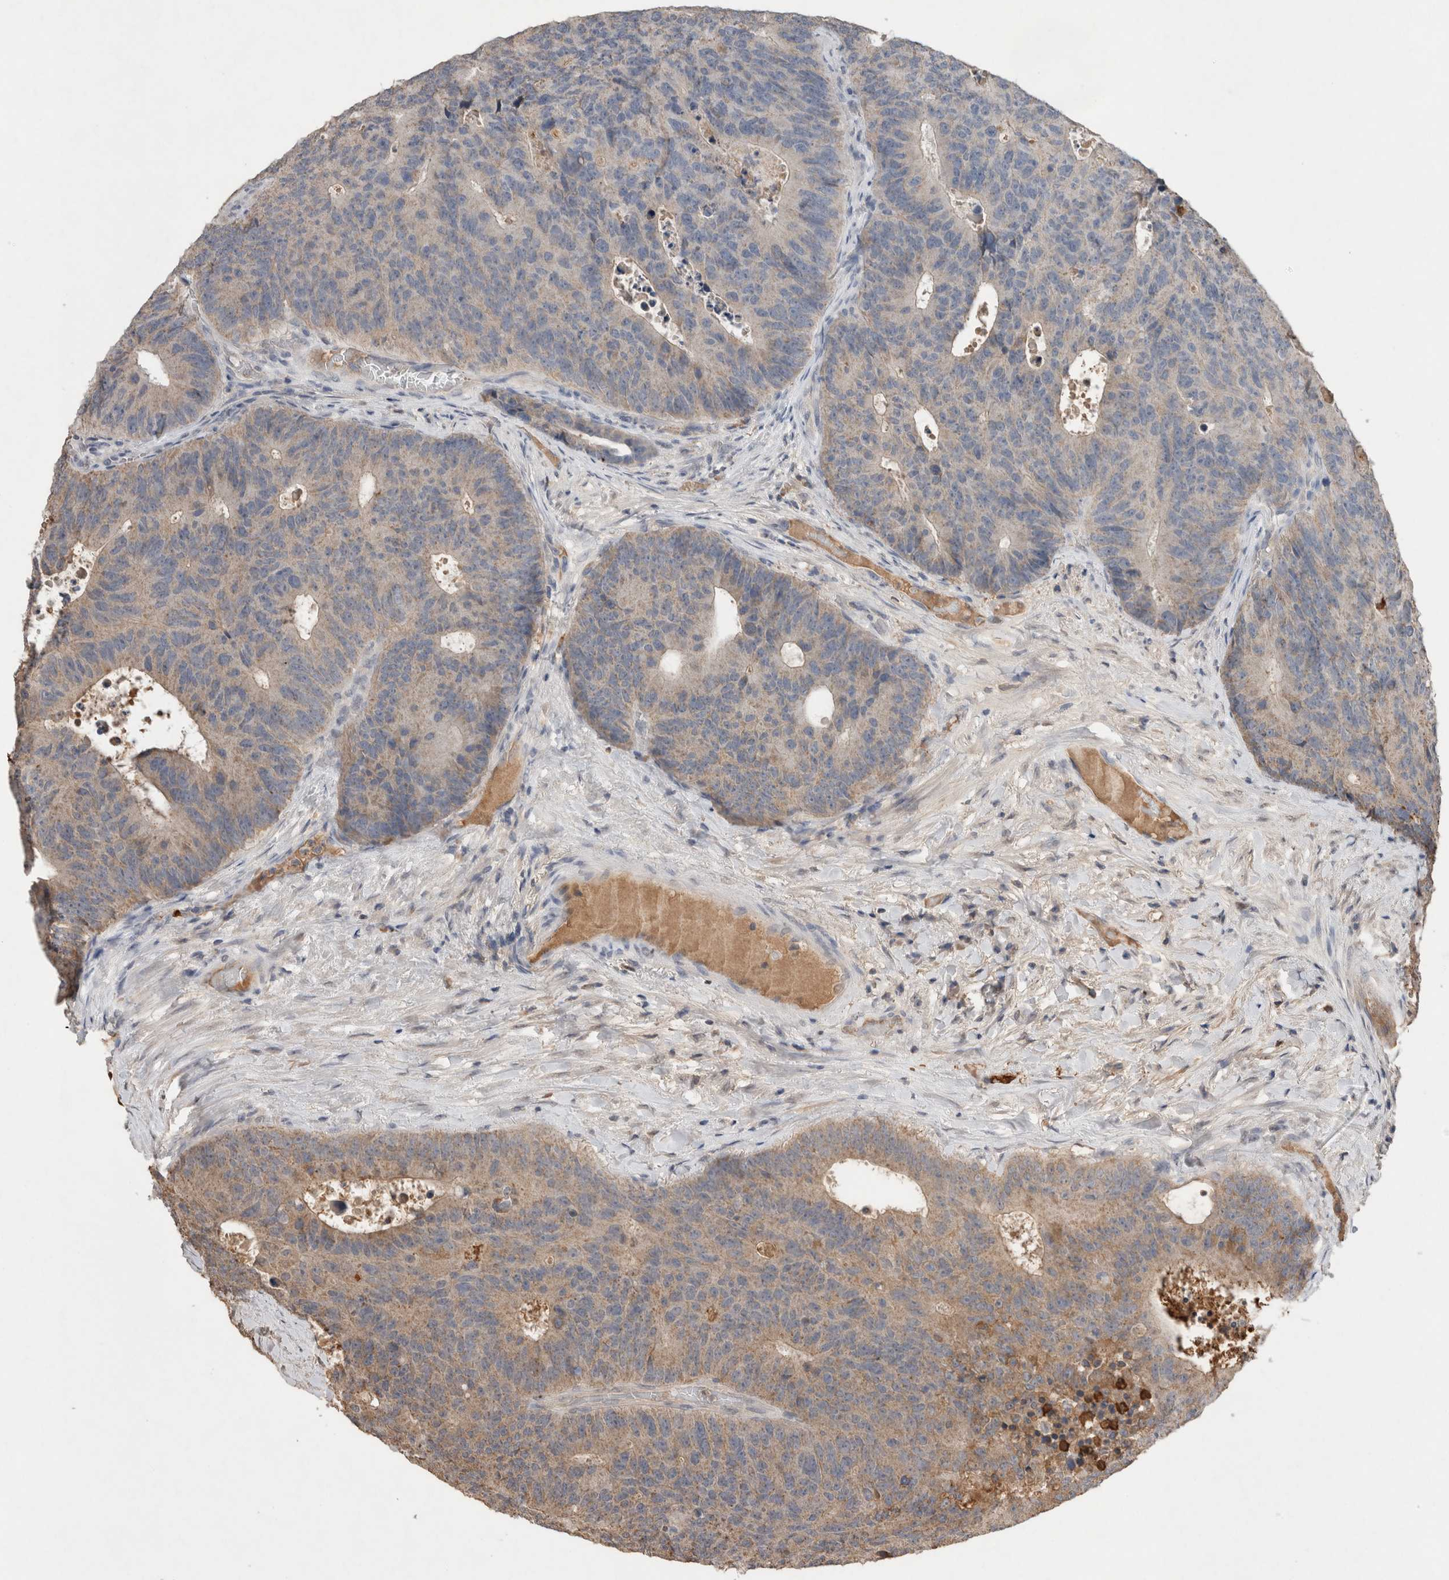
{"staining": {"intensity": "weak", "quantity": "25%-75%", "location": "cytoplasmic/membranous"}, "tissue": "colorectal cancer", "cell_type": "Tumor cells", "image_type": "cancer", "snomed": [{"axis": "morphology", "description": "Adenocarcinoma, NOS"}, {"axis": "topography", "description": "Colon"}], "caption": "Protein positivity by IHC demonstrates weak cytoplasmic/membranous positivity in about 25%-75% of tumor cells in colorectal cancer (adenocarcinoma).", "gene": "FABP7", "patient": {"sex": "male", "age": 87}}